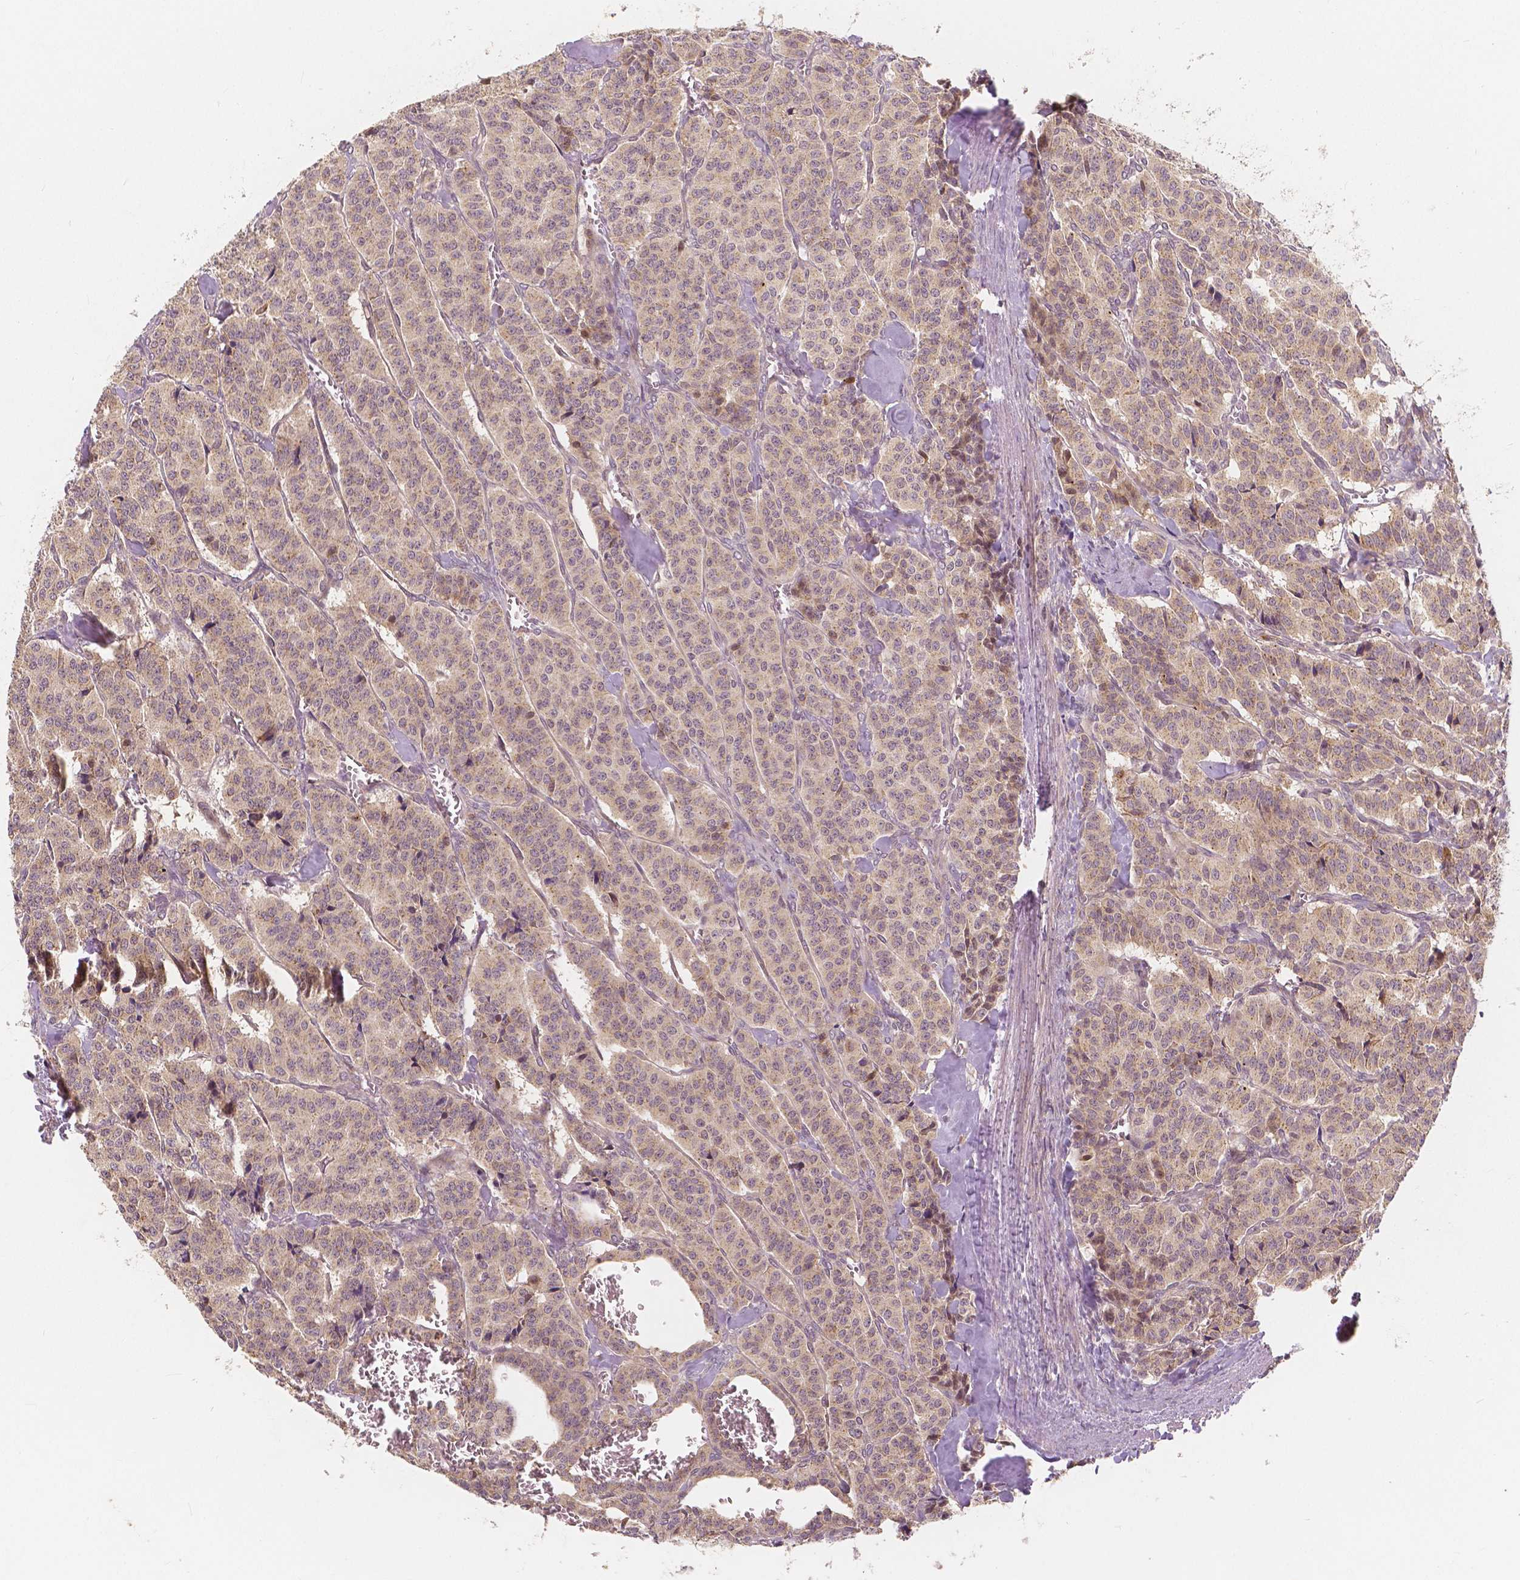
{"staining": {"intensity": "weak", "quantity": ">75%", "location": "cytoplasmic/membranous"}, "tissue": "carcinoid", "cell_type": "Tumor cells", "image_type": "cancer", "snomed": [{"axis": "morphology", "description": "Normal tissue, NOS"}, {"axis": "morphology", "description": "Carcinoid, malignant, NOS"}, {"axis": "topography", "description": "Lung"}], "caption": "A brown stain shows weak cytoplasmic/membranous expression of a protein in human carcinoid tumor cells.", "gene": "SNX12", "patient": {"sex": "female", "age": 46}}